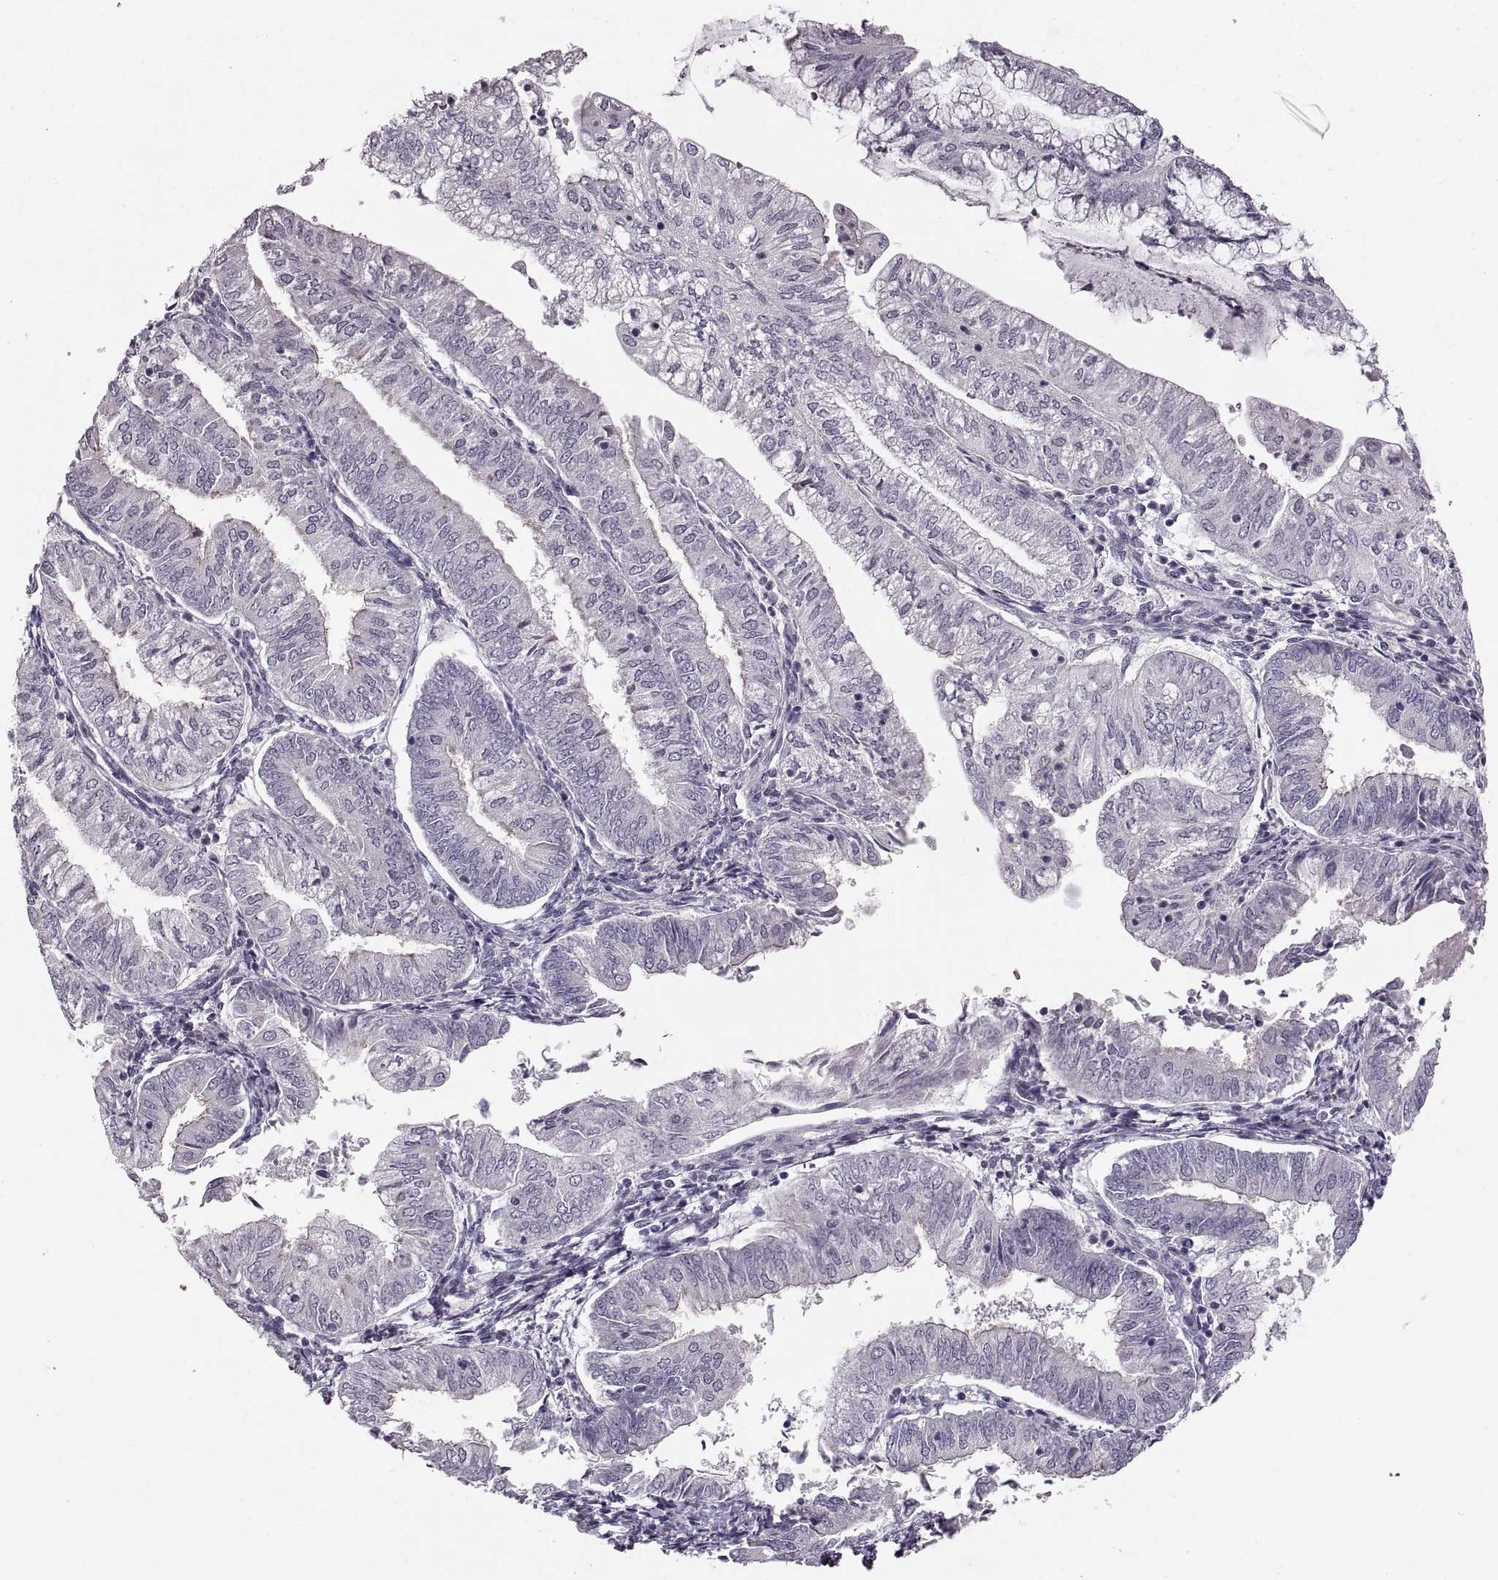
{"staining": {"intensity": "negative", "quantity": "none", "location": "none"}, "tissue": "endometrial cancer", "cell_type": "Tumor cells", "image_type": "cancer", "snomed": [{"axis": "morphology", "description": "Adenocarcinoma, NOS"}, {"axis": "topography", "description": "Endometrium"}], "caption": "High power microscopy image of an IHC image of endometrial adenocarcinoma, revealing no significant staining in tumor cells. (Brightfield microscopy of DAB (3,3'-diaminobenzidine) IHC at high magnification).", "gene": "CNTN1", "patient": {"sex": "female", "age": 55}}